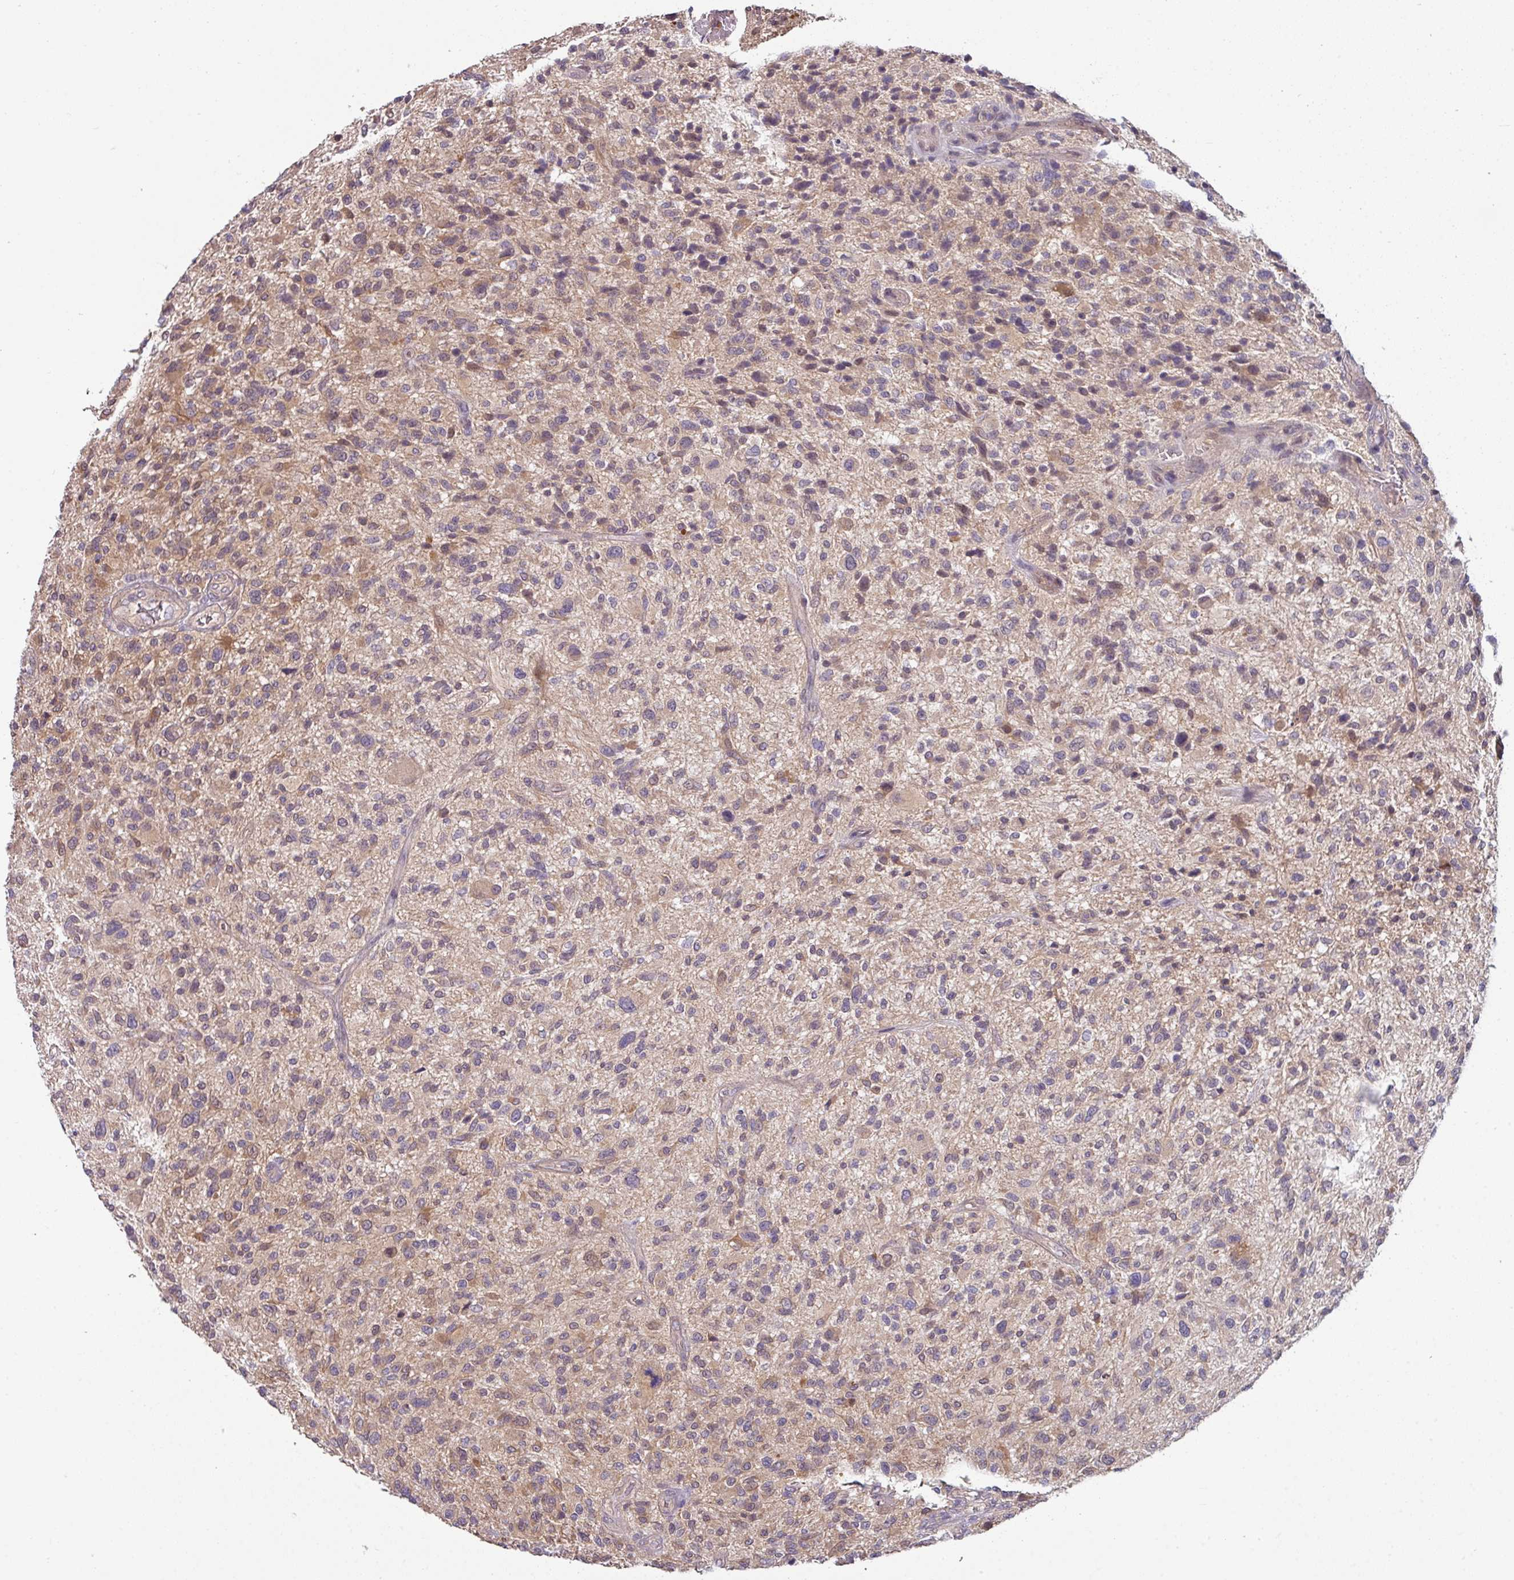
{"staining": {"intensity": "weak", "quantity": "25%-75%", "location": "cytoplasmic/membranous"}, "tissue": "glioma", "cell_type": "Tumor cells", "image_type": "cancer", "snomed": [{"axis": "morphology", "description": "Glioma, malignant, High grade"}, {"axis": "topography", "description": "Brain"}], "caption": "High-grade glioma (malignant) stained for a protein (brown) exhibits weak cytoplasmic/membranous positive positivity in approximately 25%-75% of tumor cells.", "gene": "SLAMF6", "patient": {"sex": "male", "age": 47}}